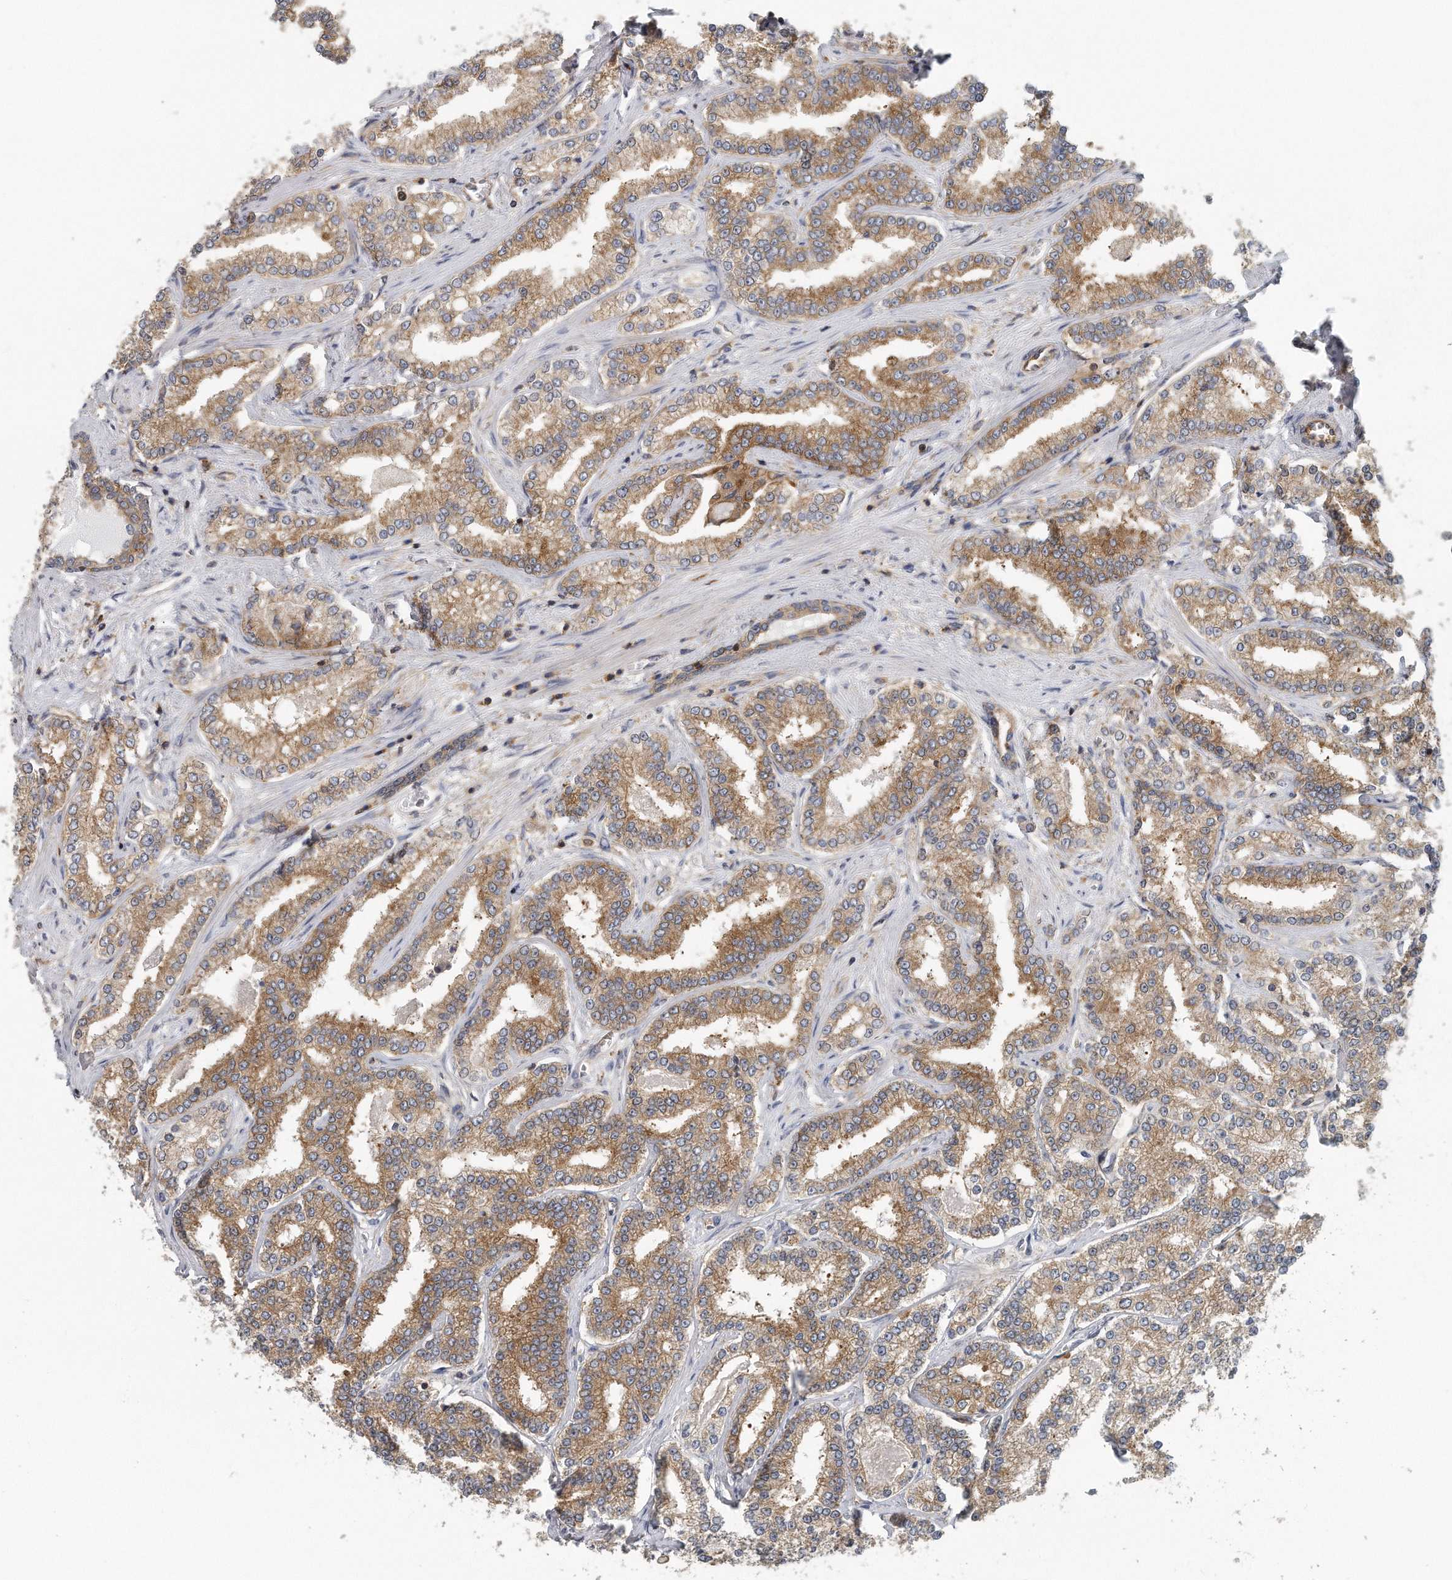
{"staining": {"intensity": "moderate", "quantity": ">75%", "location": "cytoplasmic/membranous"}, "tissue": "prostate cancer", "cell_type": "Tumor cells", "image_type": "cancer", "snomed": [{"axis": "morphology", "description": "Normal tissue, NOS"}, {"axis": "morphology", "description": "Adenocarcinoma, High grade"}, {"axis": "topography", "description": "Prostate"}], "caption": "Prostate cancer (adenocarcinoma (high-grade)) tissue reveals moderate cytoplasmic/membranous staining in approximately >75% of tumor cells", "gene": "EIF3I", "patient": {"sex": "male", "age": 83}}